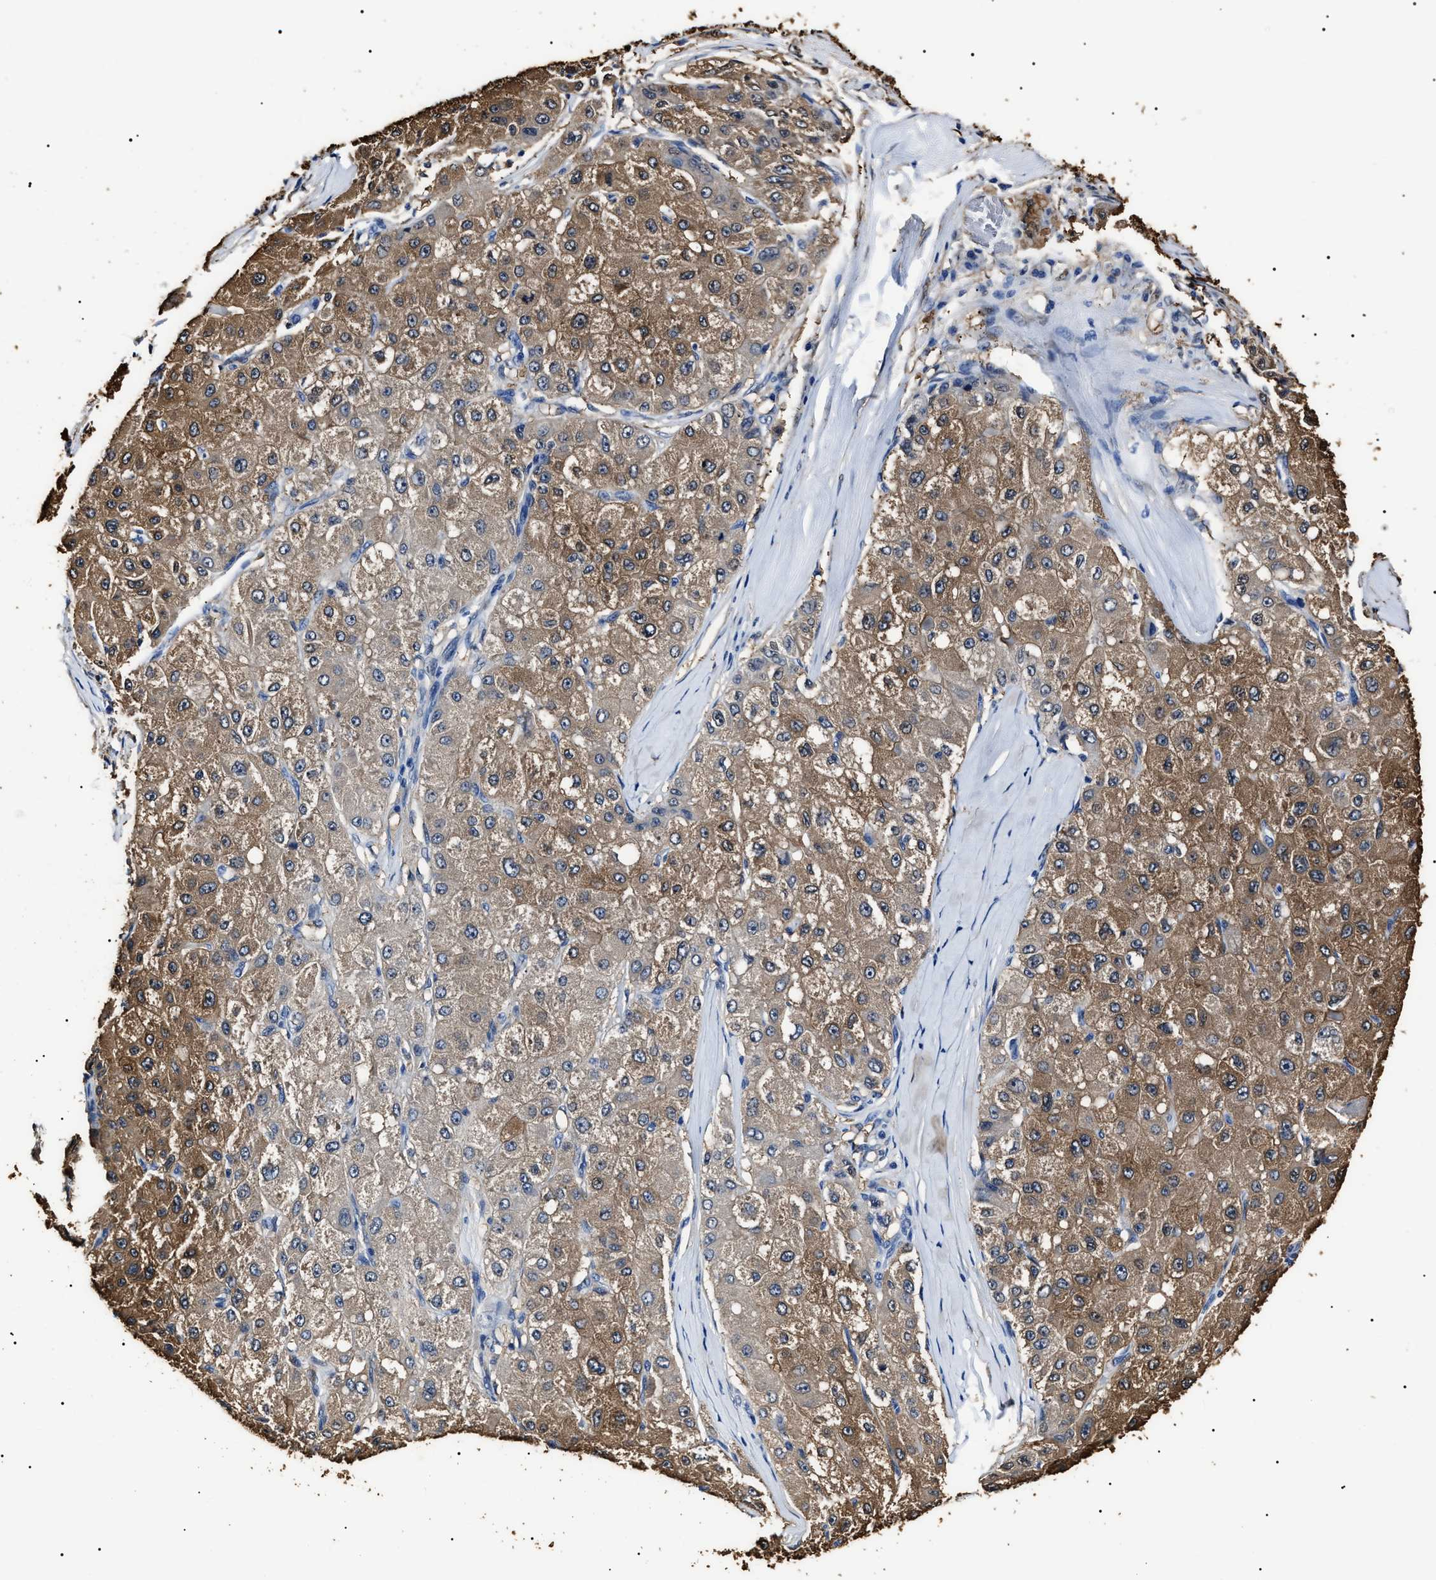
{"staining": {"intensity": "moderate", "quantity": ">75%", "location": "cytoplasmic/membranous"}, "tissue": "liver cancer", "cell_type": "Tumor cells", "image_type": "cancer", "snomed": [{"axis": "morphology", "description": "Carcinoma, Hepatocellular, NOS"}, {"axis": "topography", "description": "Liver"}], "caption": "This is an image of immunohistochemistry staining of hepatocellular carcinoma (liver), which shows moderate staining in the cytoplasmic/membranous of tumor cells.", "gene": "ALDH1A1", "patient": {"sex": "male", "age": 80}}